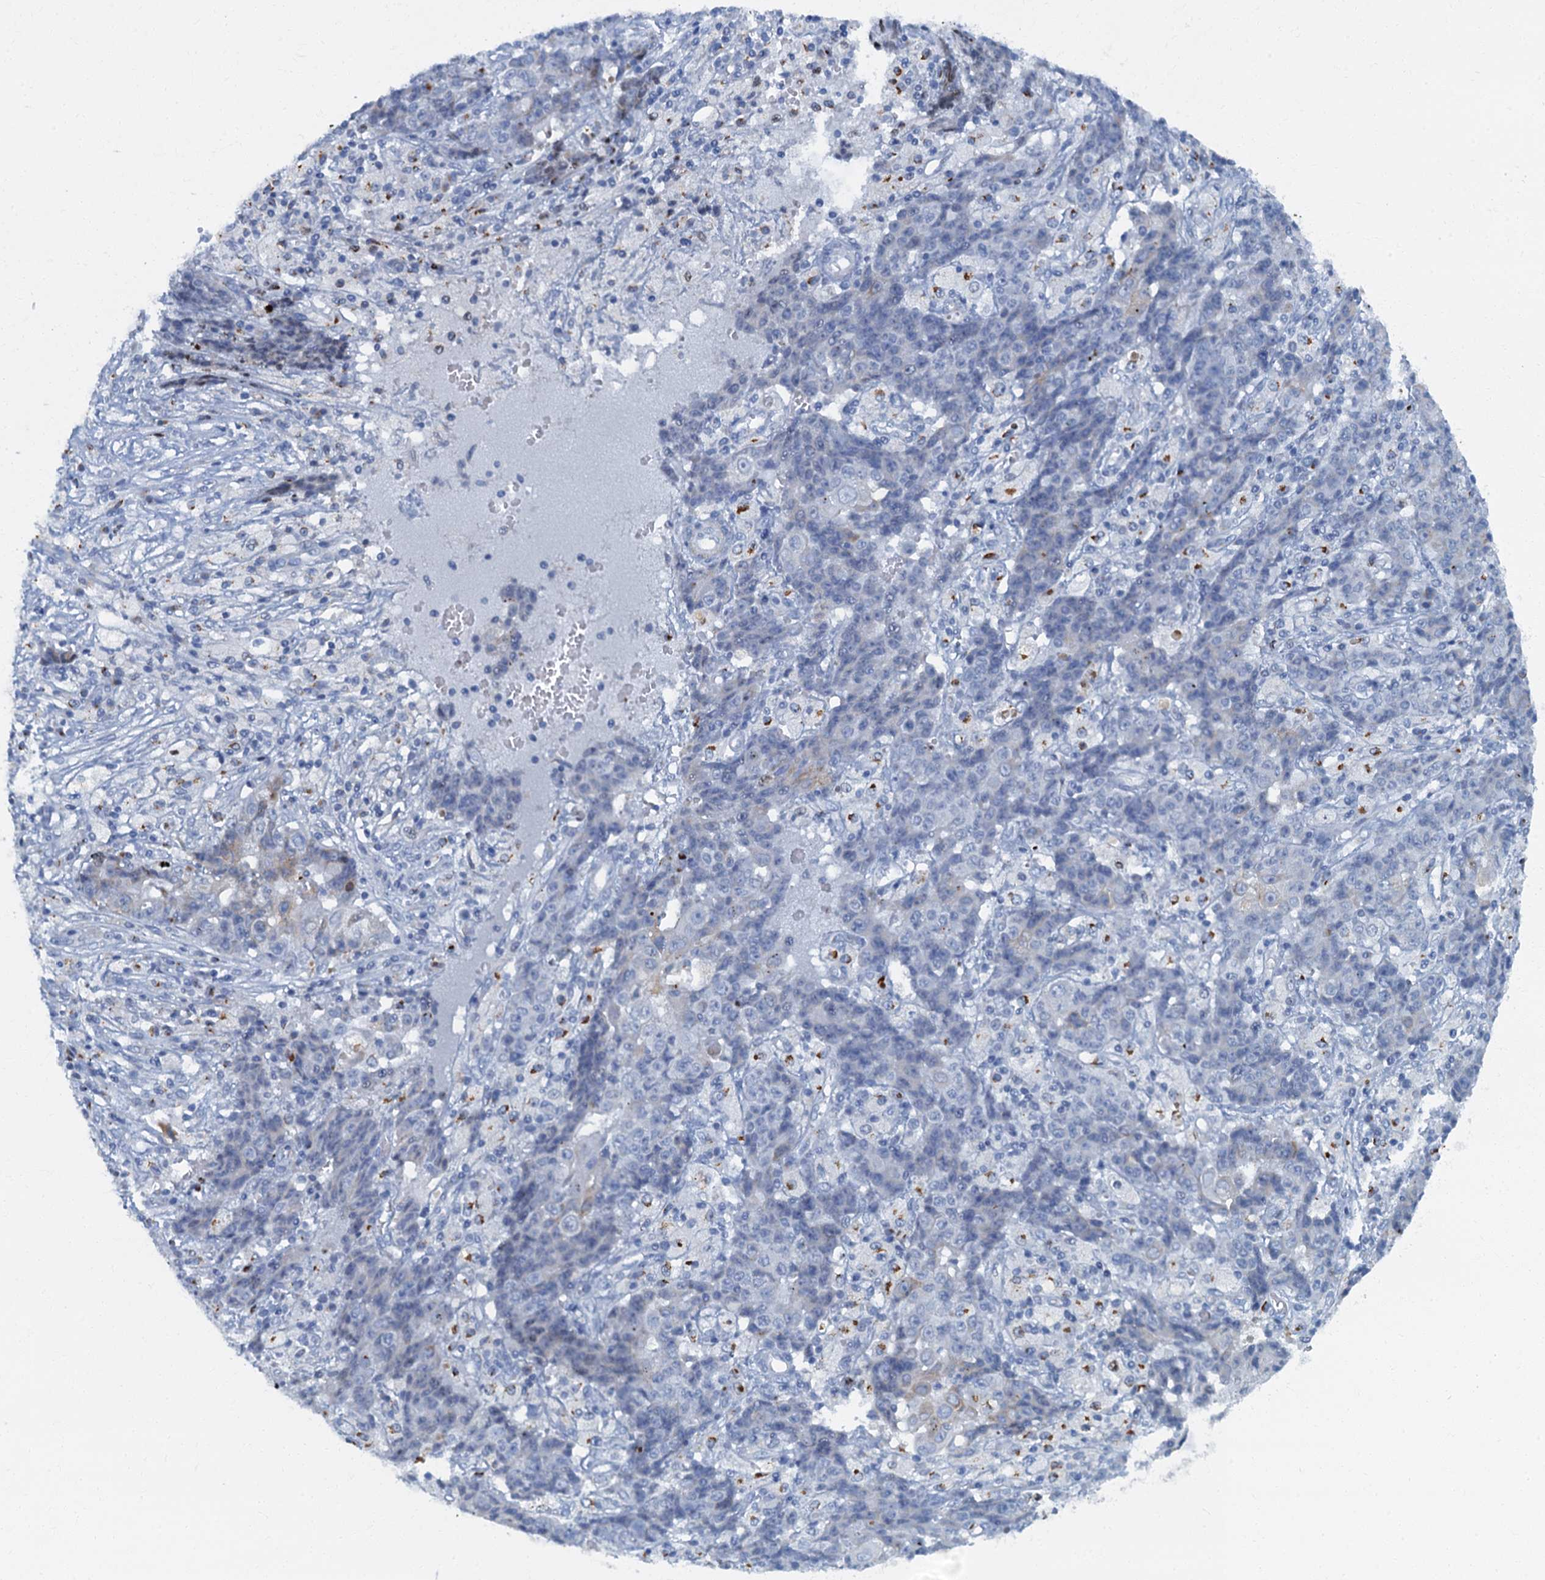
{"staining": {"intensity": "negative", "quantity": "none", "location": "none"}, "tissue": "ovarian cancer", "cell_type": "Tumor cells", "image_type": "cancer", "snomed": [{"axis": "morphology", "description": "Carcinoma, endometroid"}, {"axis": "topography", "description": "Ovary"}], "caption": "Tumor cells show no significant positivity in endometroid carcinoma (ovarian).", "gene": "LYPD3", "patient": {"sex": "female", "age": 42}}